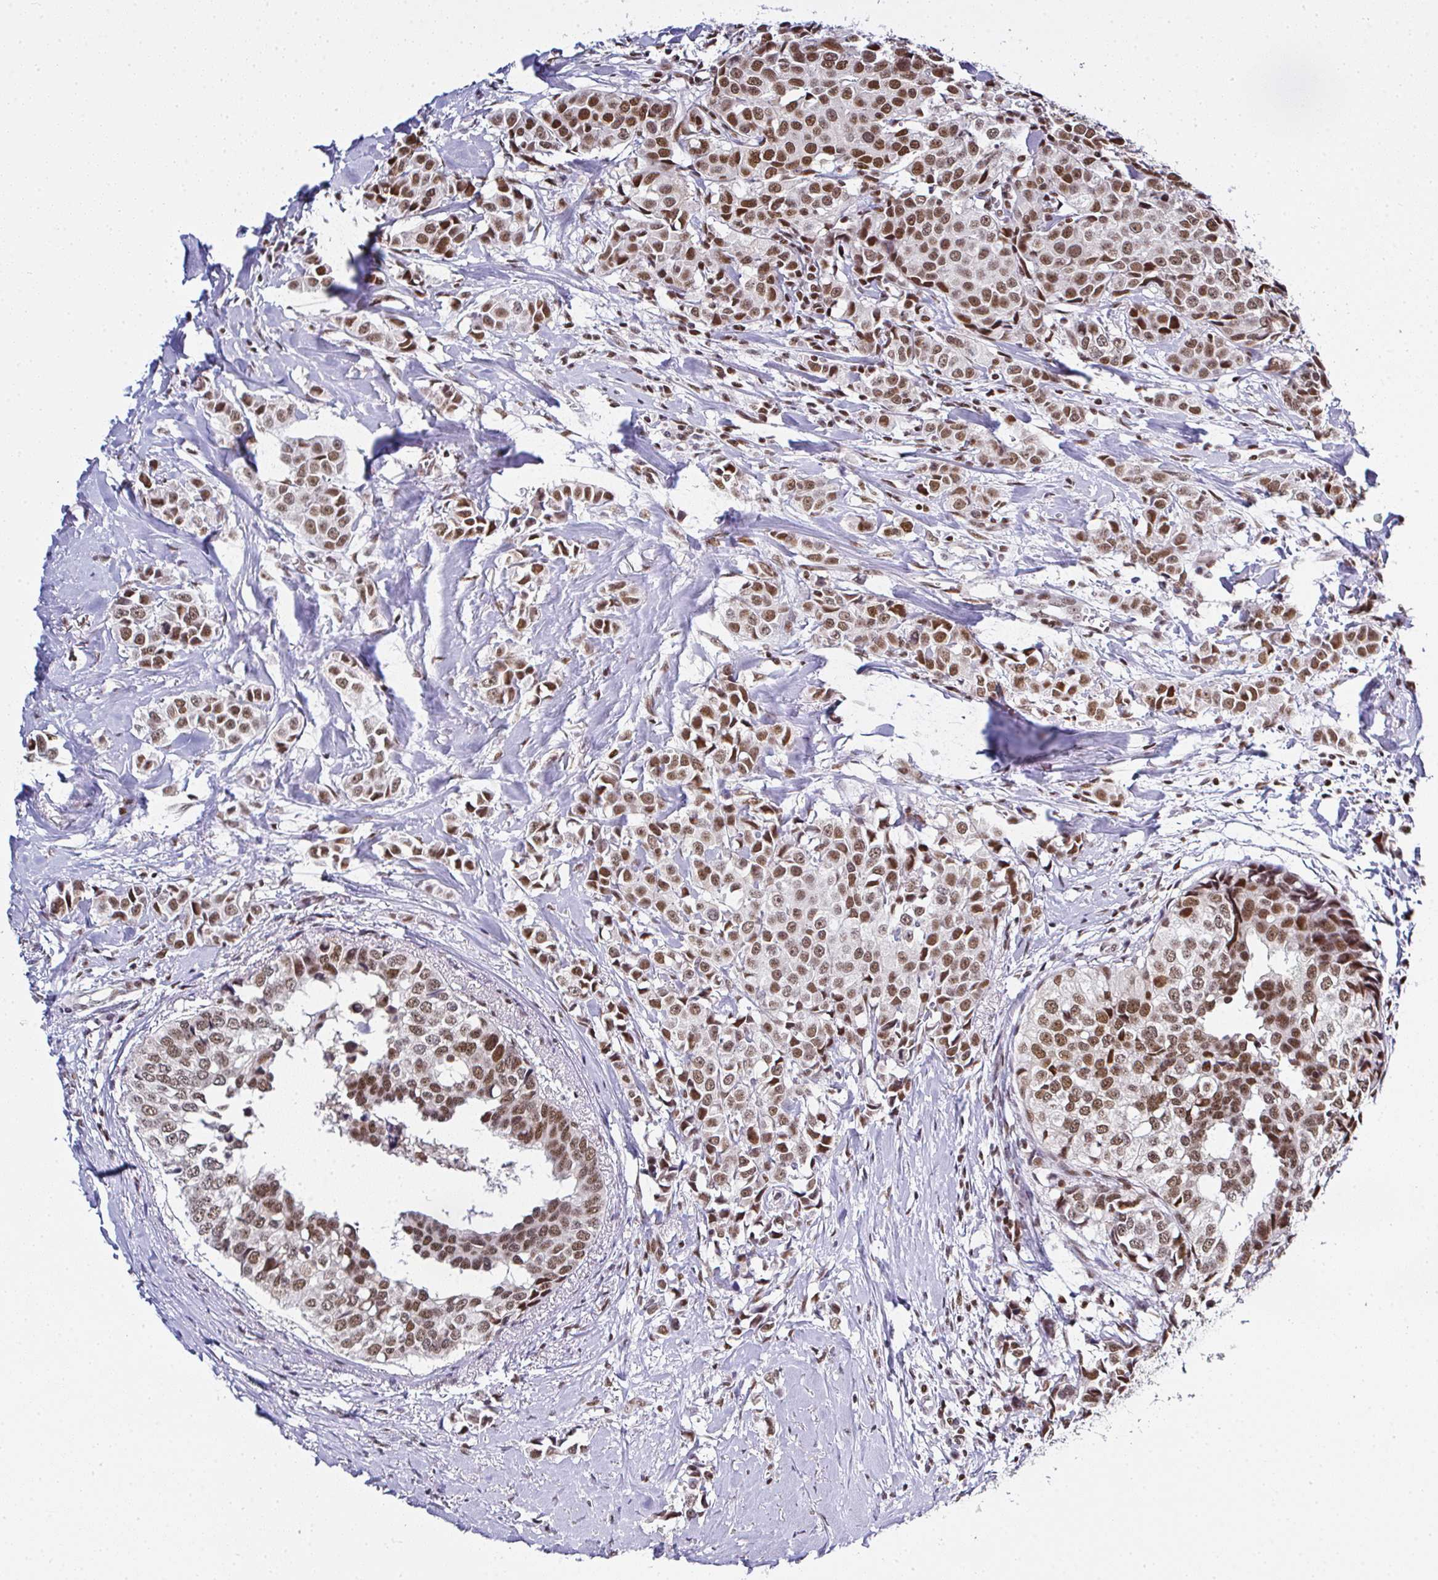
{"staining": {"intensity": "moderate", "quantity": ">75%", "location": "nuclear"}, "tissue": "breast cancer", "cell_type": "Tumor cells", "image_type": "cancer", "snomed": [{"axis": "morphology", "description": "Duct carcinoma"}, {"axis": "topography", "description": "Breast"}], "caption": "Breast cancer (intraductal carcinoma) stained with IHC demonstrates moderate nuclear expression in about >75% of tumor cells.", "gene": "DR1", "patient": {"sex": "female", "age": 80}}